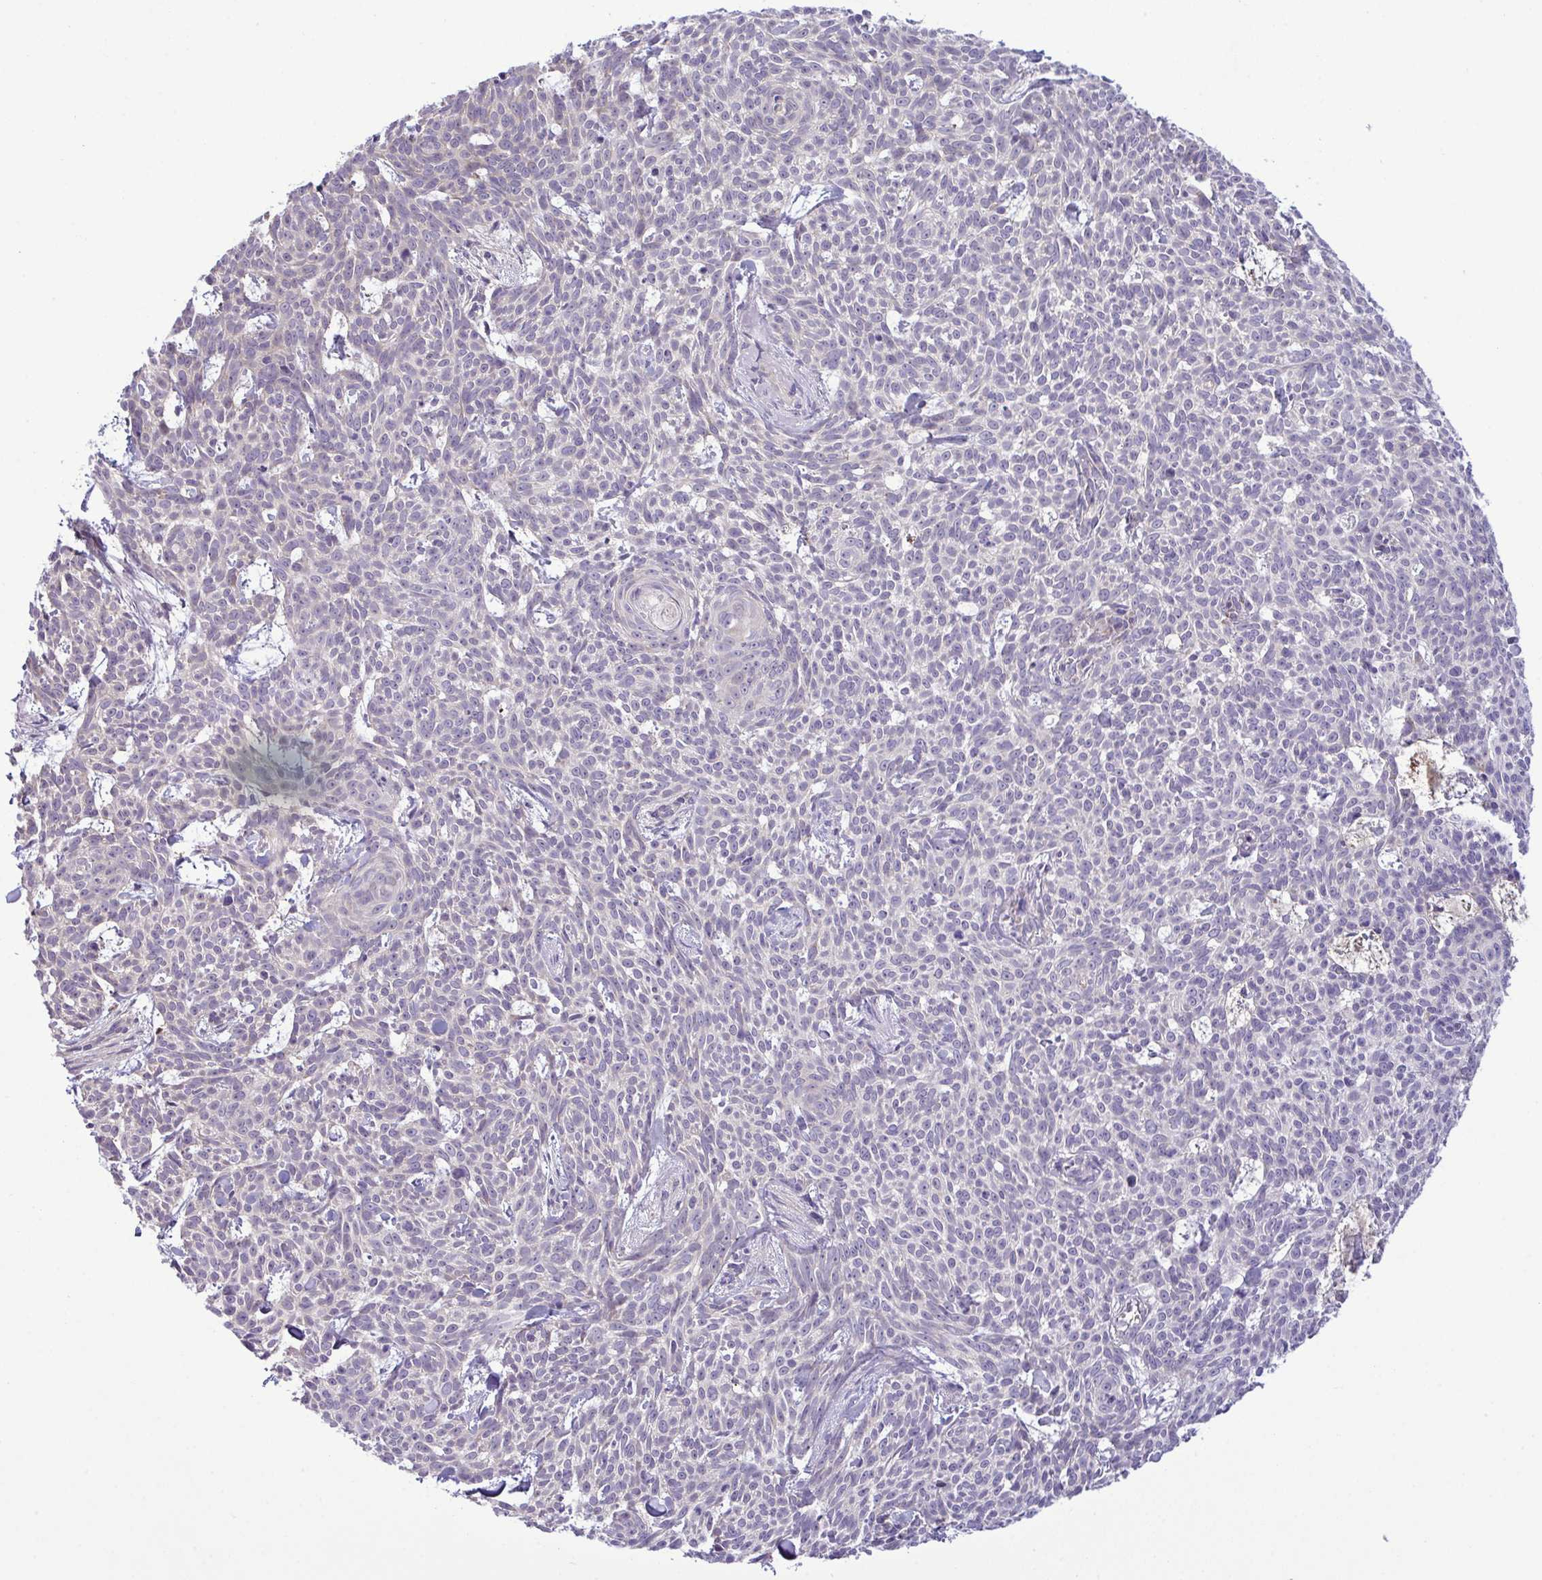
{"staining": {"intensity": "negative", "quantity": "none", "location": "none"}, "tissue": "skin cancer", "cell_type": "Tumor cells", "image_type": "cancer", "snomed": [{"axis": "morphology", "description": "Basal cell carcinoma"}, {"axis": "topography", "description": "Skin"}], "caption": "This photomicrograph is of skin cancer (basal cell carcinoma) stained with immunohistochemistry (IHC) to label a protein in brown with the nuclei are counter-stained blue. There is no positivity in tumor cells.", "gene": "SYNPO2L", "patient": {"sex": "female", "age": 93}}